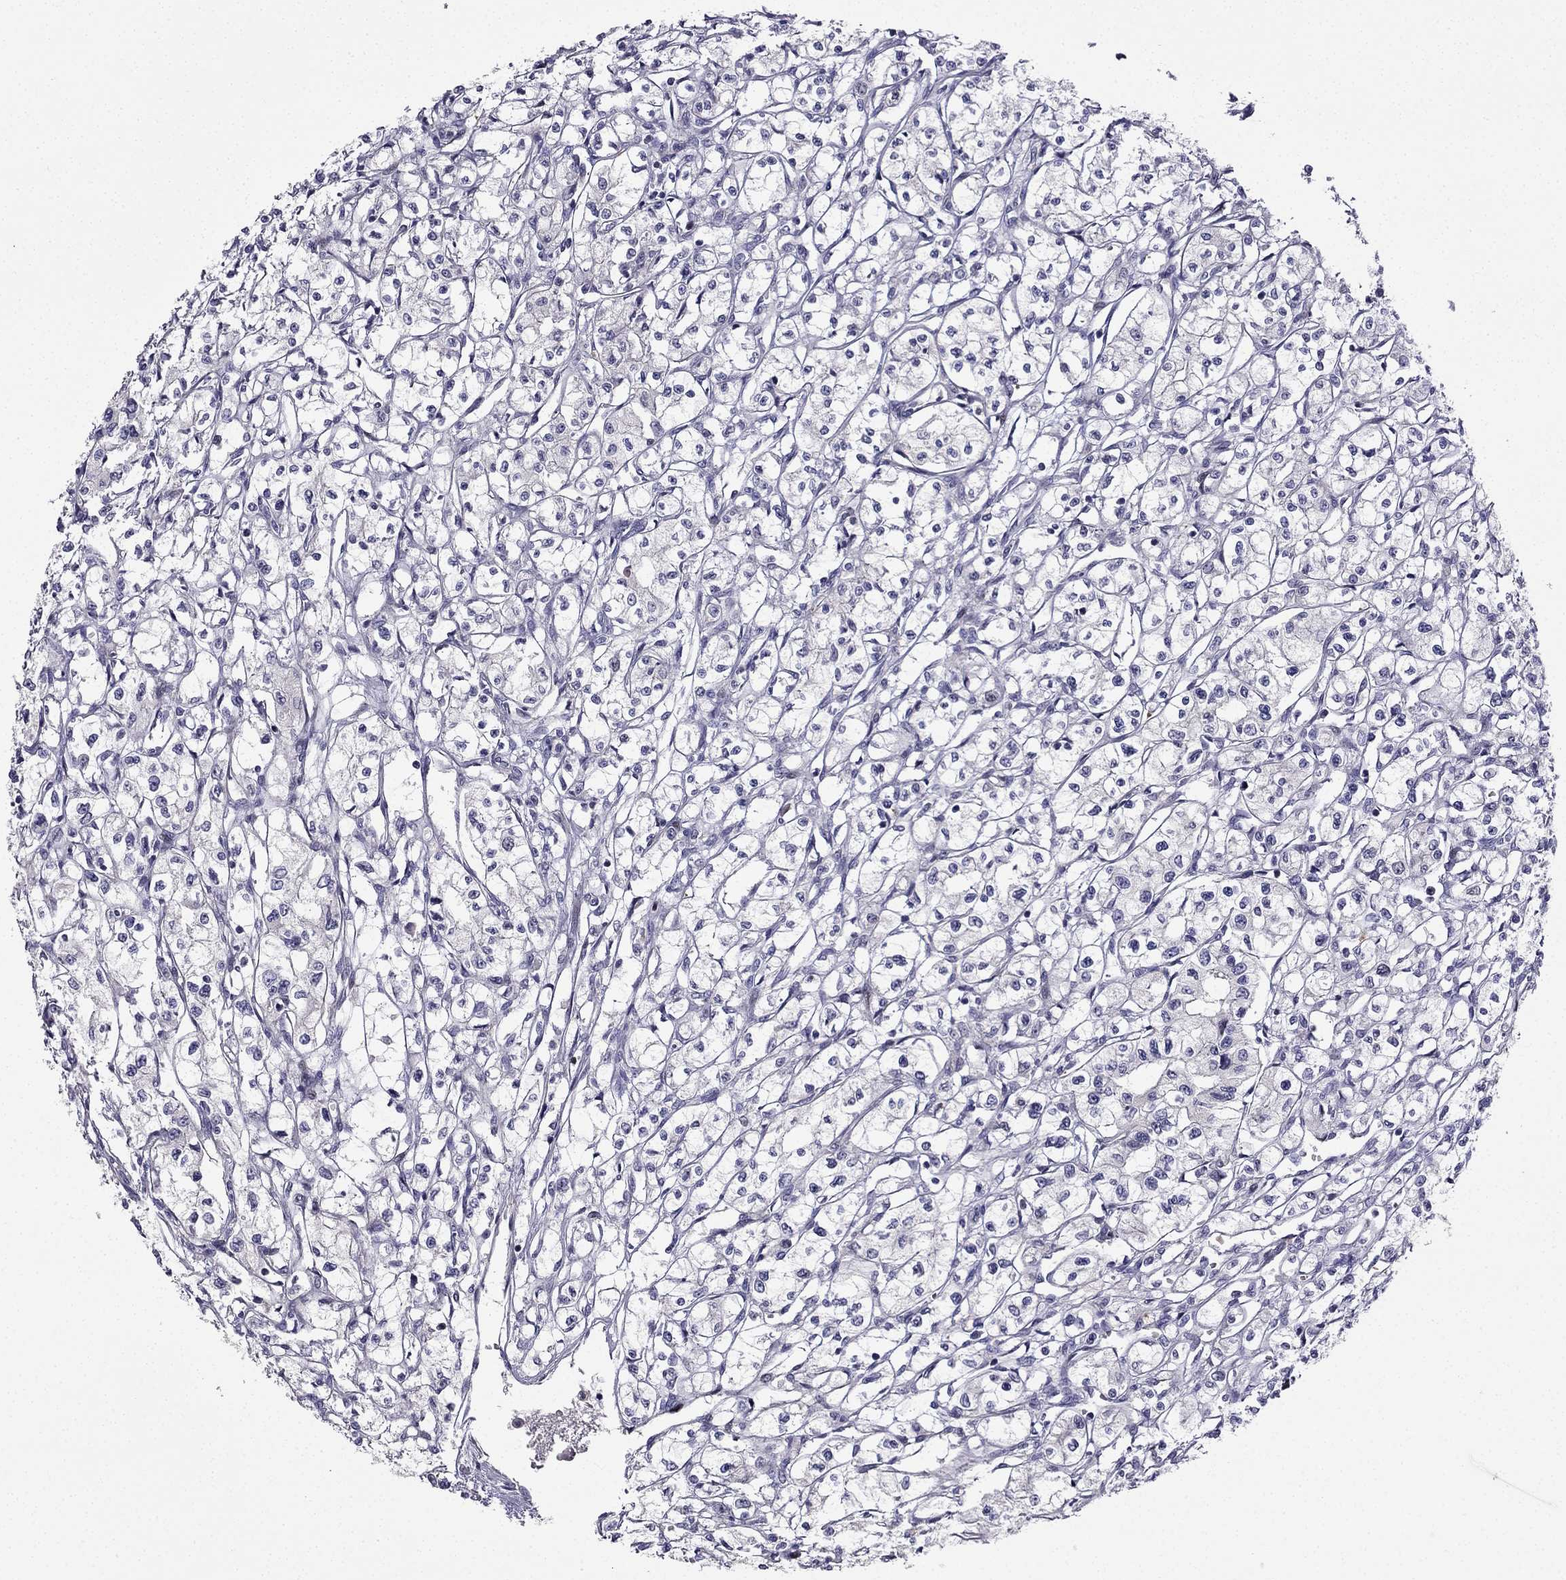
{"staining": {"intensity": "negative", "quantity": "none", "location": "none"}, "tissue": "renal cancer", "cell_type": "Tumor cells", "image_type": "cancer", "snomed": [{"axis": "morphology", "description": "Adenocarcinoma, NOS"}, {"axis": "topography", "description": "Kidney"}], "caption": "This is an immunohistochemistry micrograph of human renal cancer (adenocarcinoma). There is no positivity in tumor cells.", "gene": "UHRF1", "patient": {"sex": "male", "age": 56}}